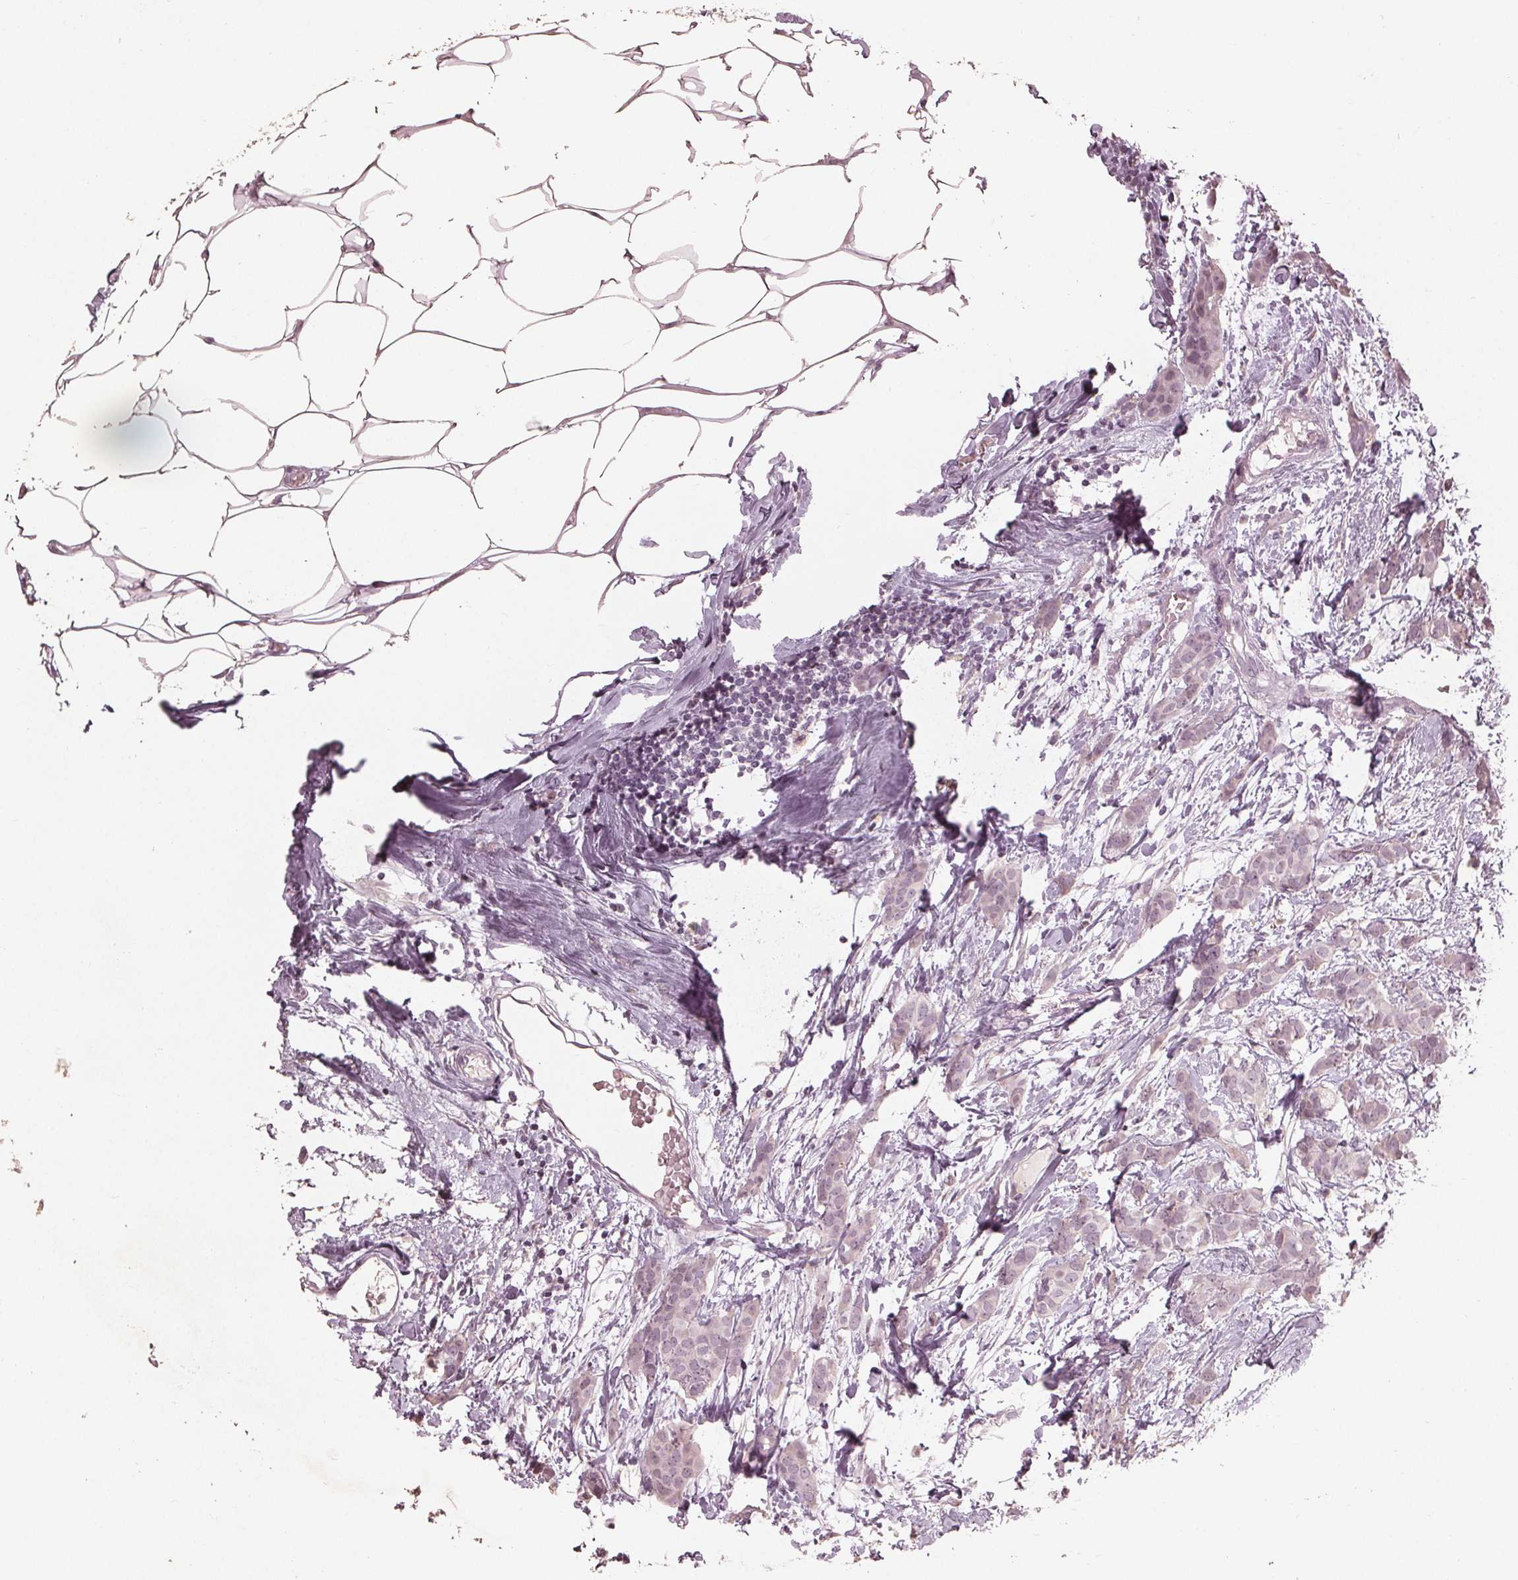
{"staining": {"intensity": "negative", "quantity": "none", "location": "none"}, "tissue": "breast cancer", "cell_type": "Tumor cells", "image_type": "cancer", "snomed": [{"axis": "morphology", "description": "Duct carcinoma"}, {"axis": "topography", "description": "Breast"}], "caption": "Image shows no significant protein expression in tumor cells of breast cancer.", "gene": "ADPRHL1", "patient": {"sex": "female", "age": 62}}